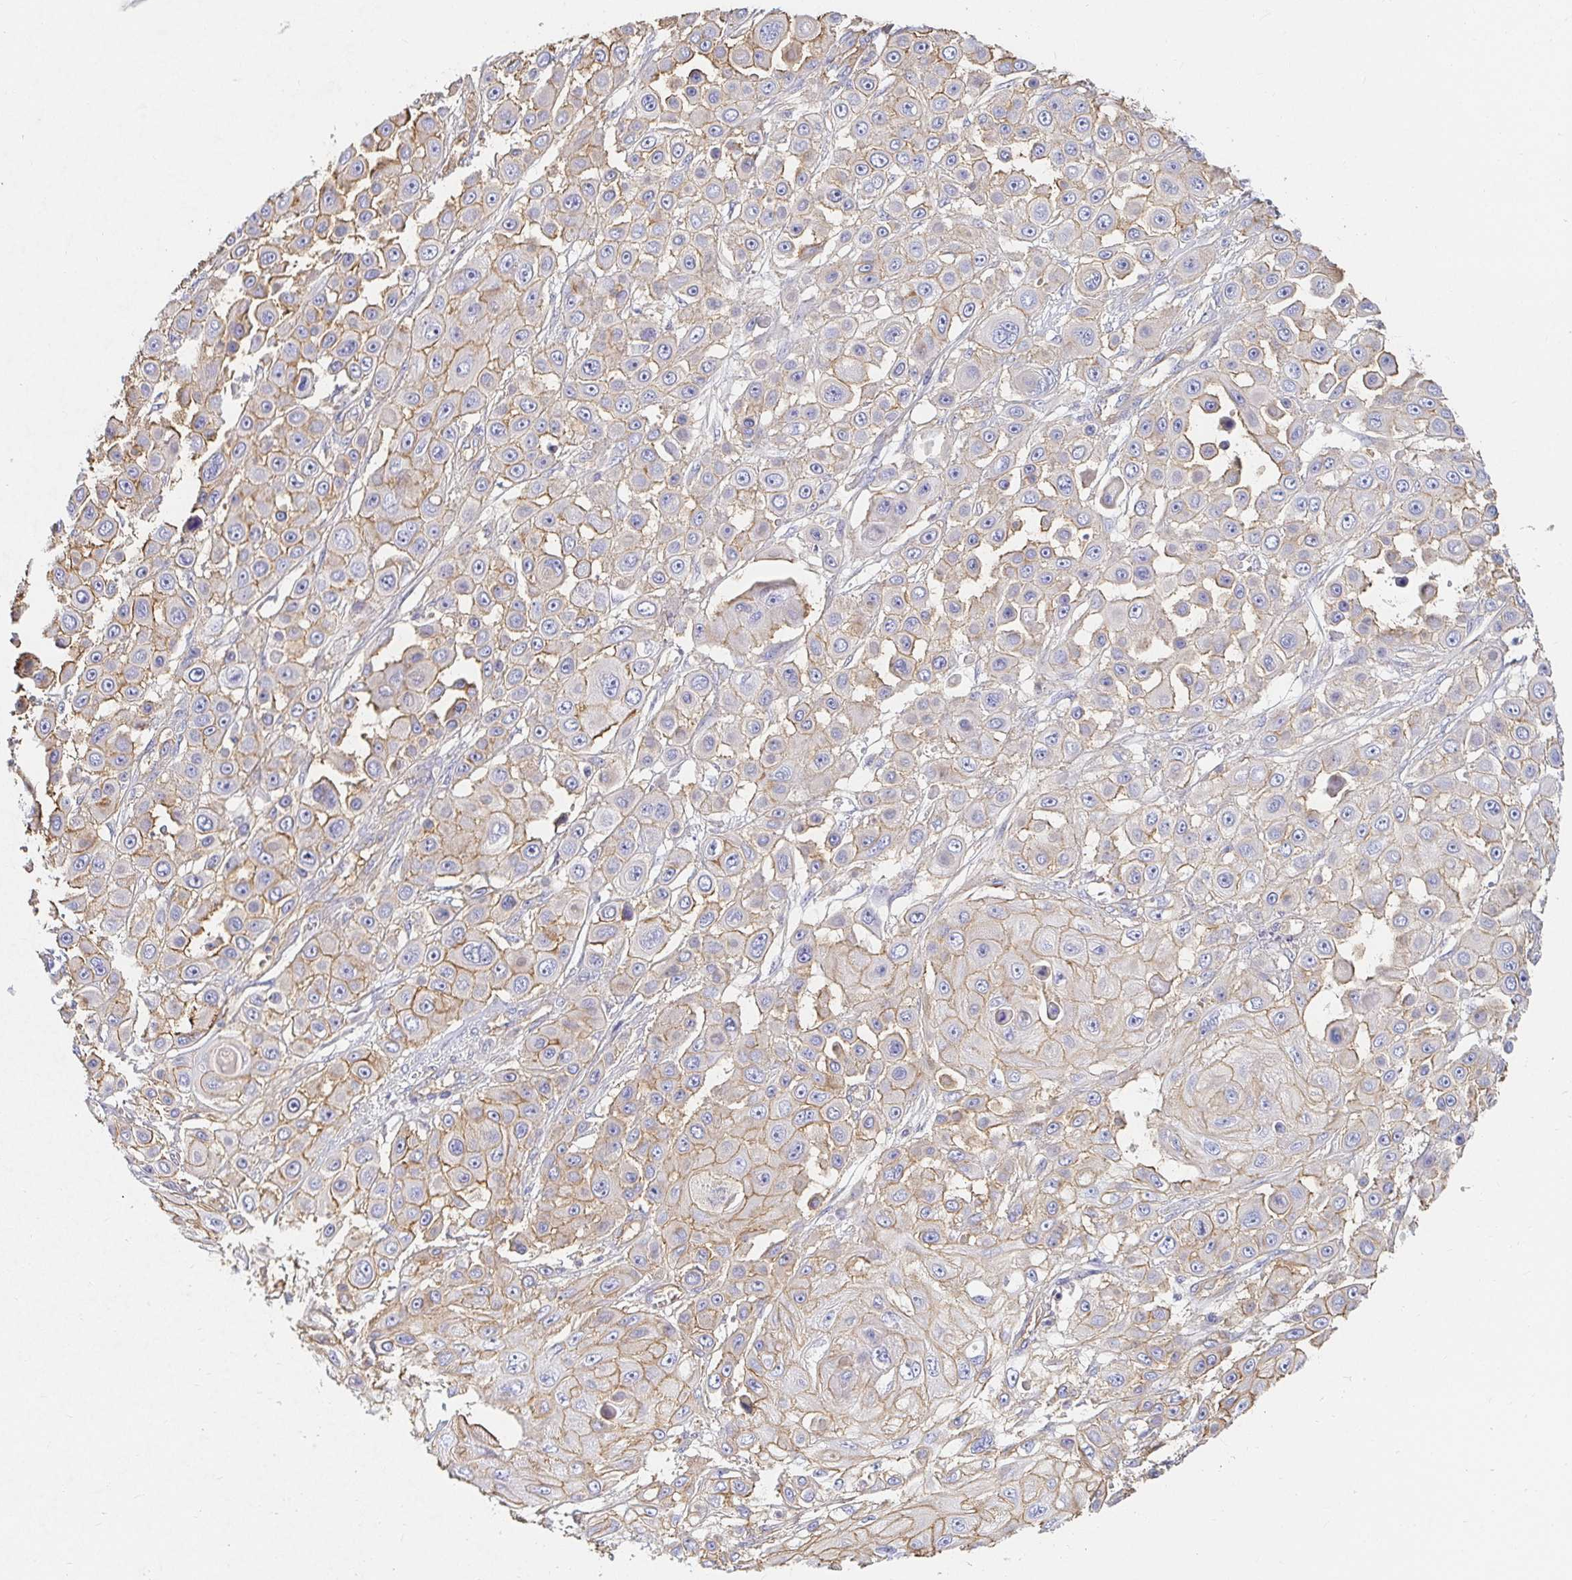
{"staining": {"intensity": "moderate", "quantity": "25%-75%", "location": "cytoplasmic/membranous"}, "tissue": "skin cancer", "cell_type": "Tumor cells", "image_type": "cancer", "snomed": [{"axis": "morphology", "description": "Squamous cell carcinoma, NOS"}, {"axis": "topography", "description": "Skin"}], "caption": "Human squamous cell carcinoma (skin) stained for a protein (brown) displays moderate cytoplasmic/membranous positive positivity in about 25%-75% of tumor cells.", "gene": "TSPAN19", "patient": {"sex": "male", "age": 67}}